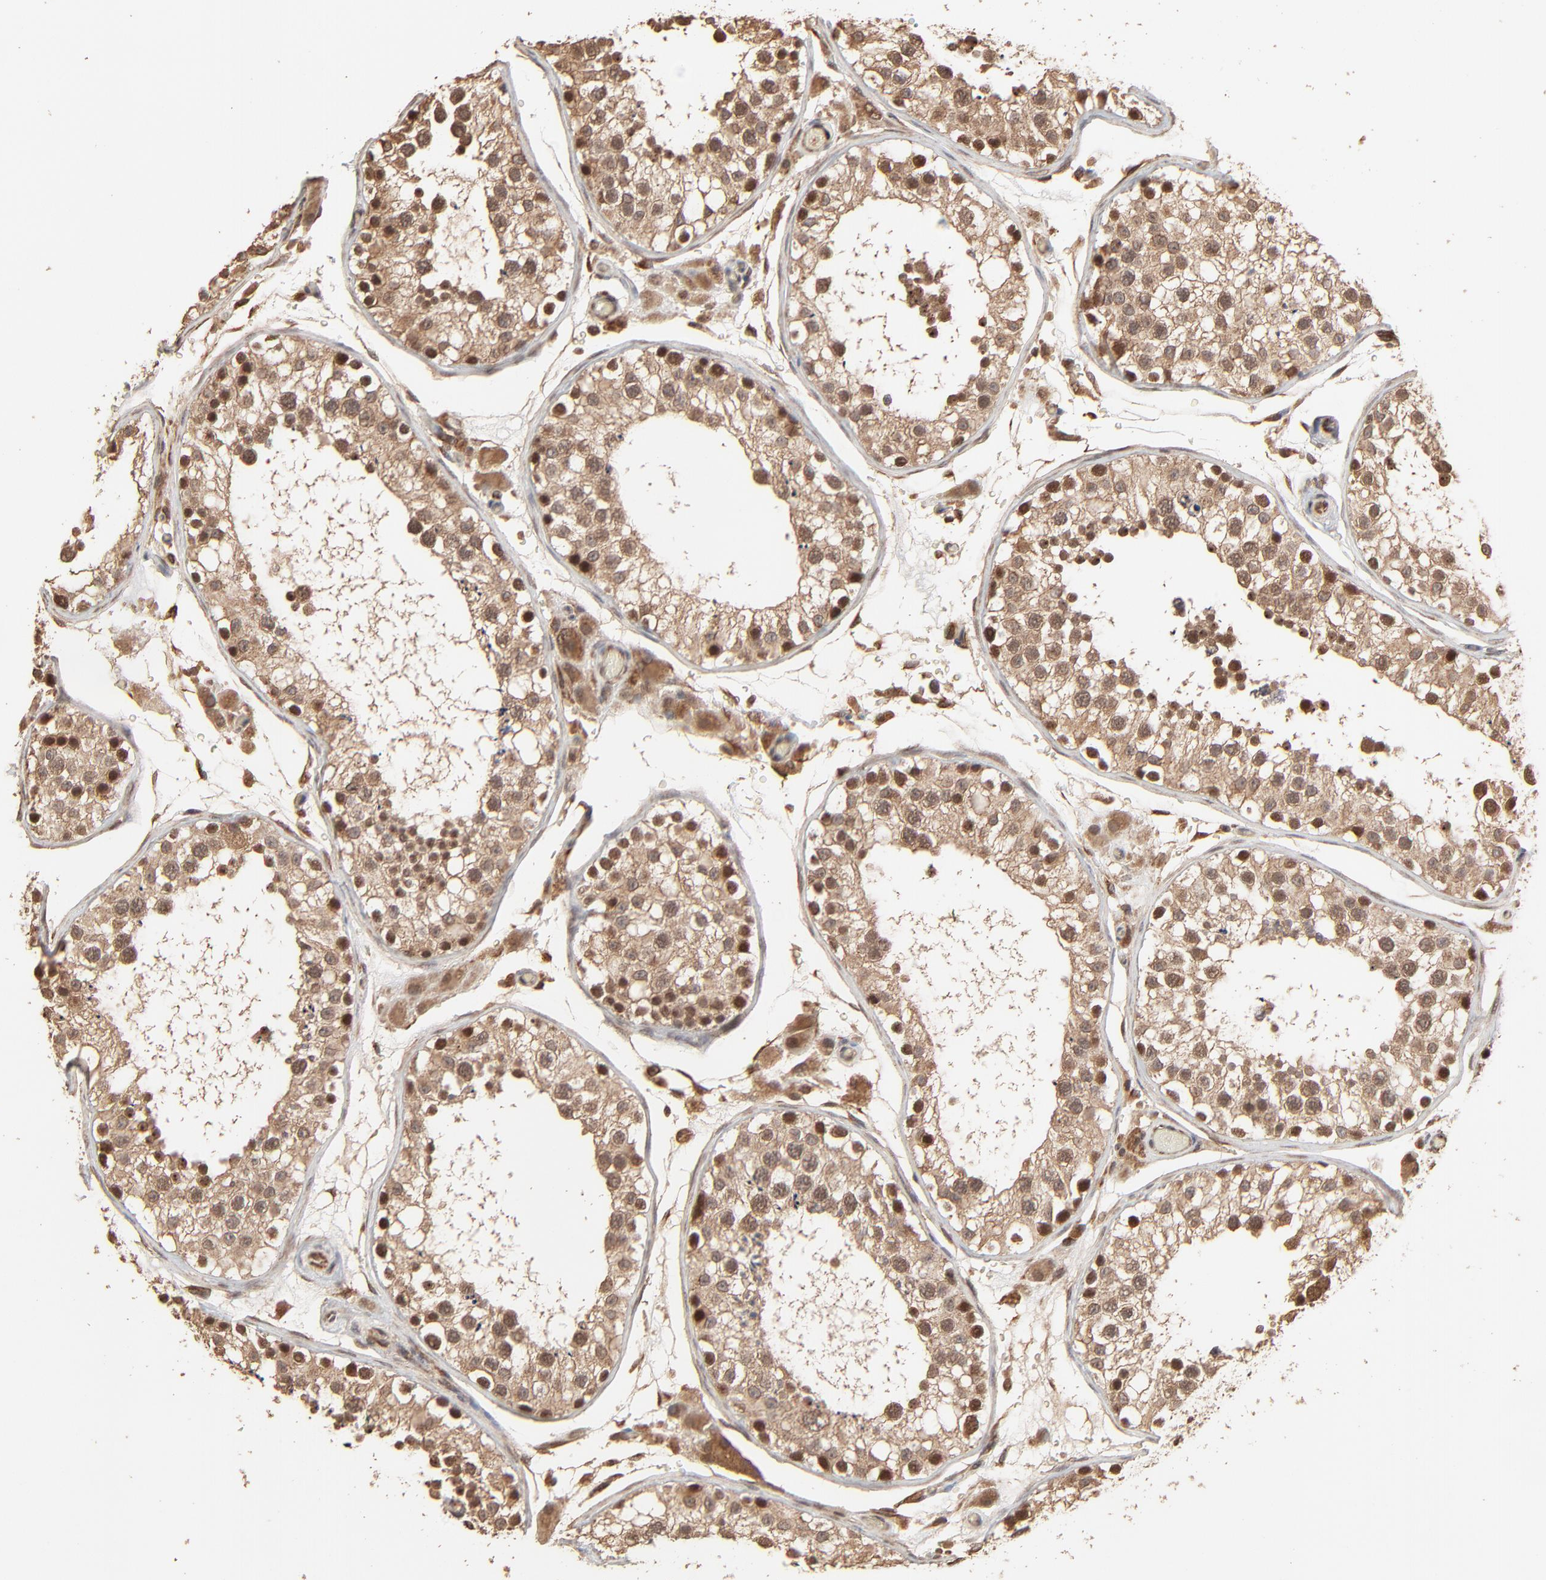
{"staining": {"intensity": "moderate", "quantity": ">75%", "location": "cytoplasmic/membranous,nuclear"}, "tissue": "testis", "cell_type": "Cells in seminiferous ducts", "image_type": "normal", "snomed": [{"axis": "morphology", "description": "Normal tissue, NOS"}, {"axis": "topography", "description": "Testis"}], "caption": "Immunohistochemistry of benign human testis shows medium levels of moderate cytoplasmic/membranous,nuclear staining in about >75% of cells in seminiferous ducts. (DAB IHC with brightfield microscopy, high magnification).", "gene": "FAM227A", "patient": {"sex": "male", "age": 26}}